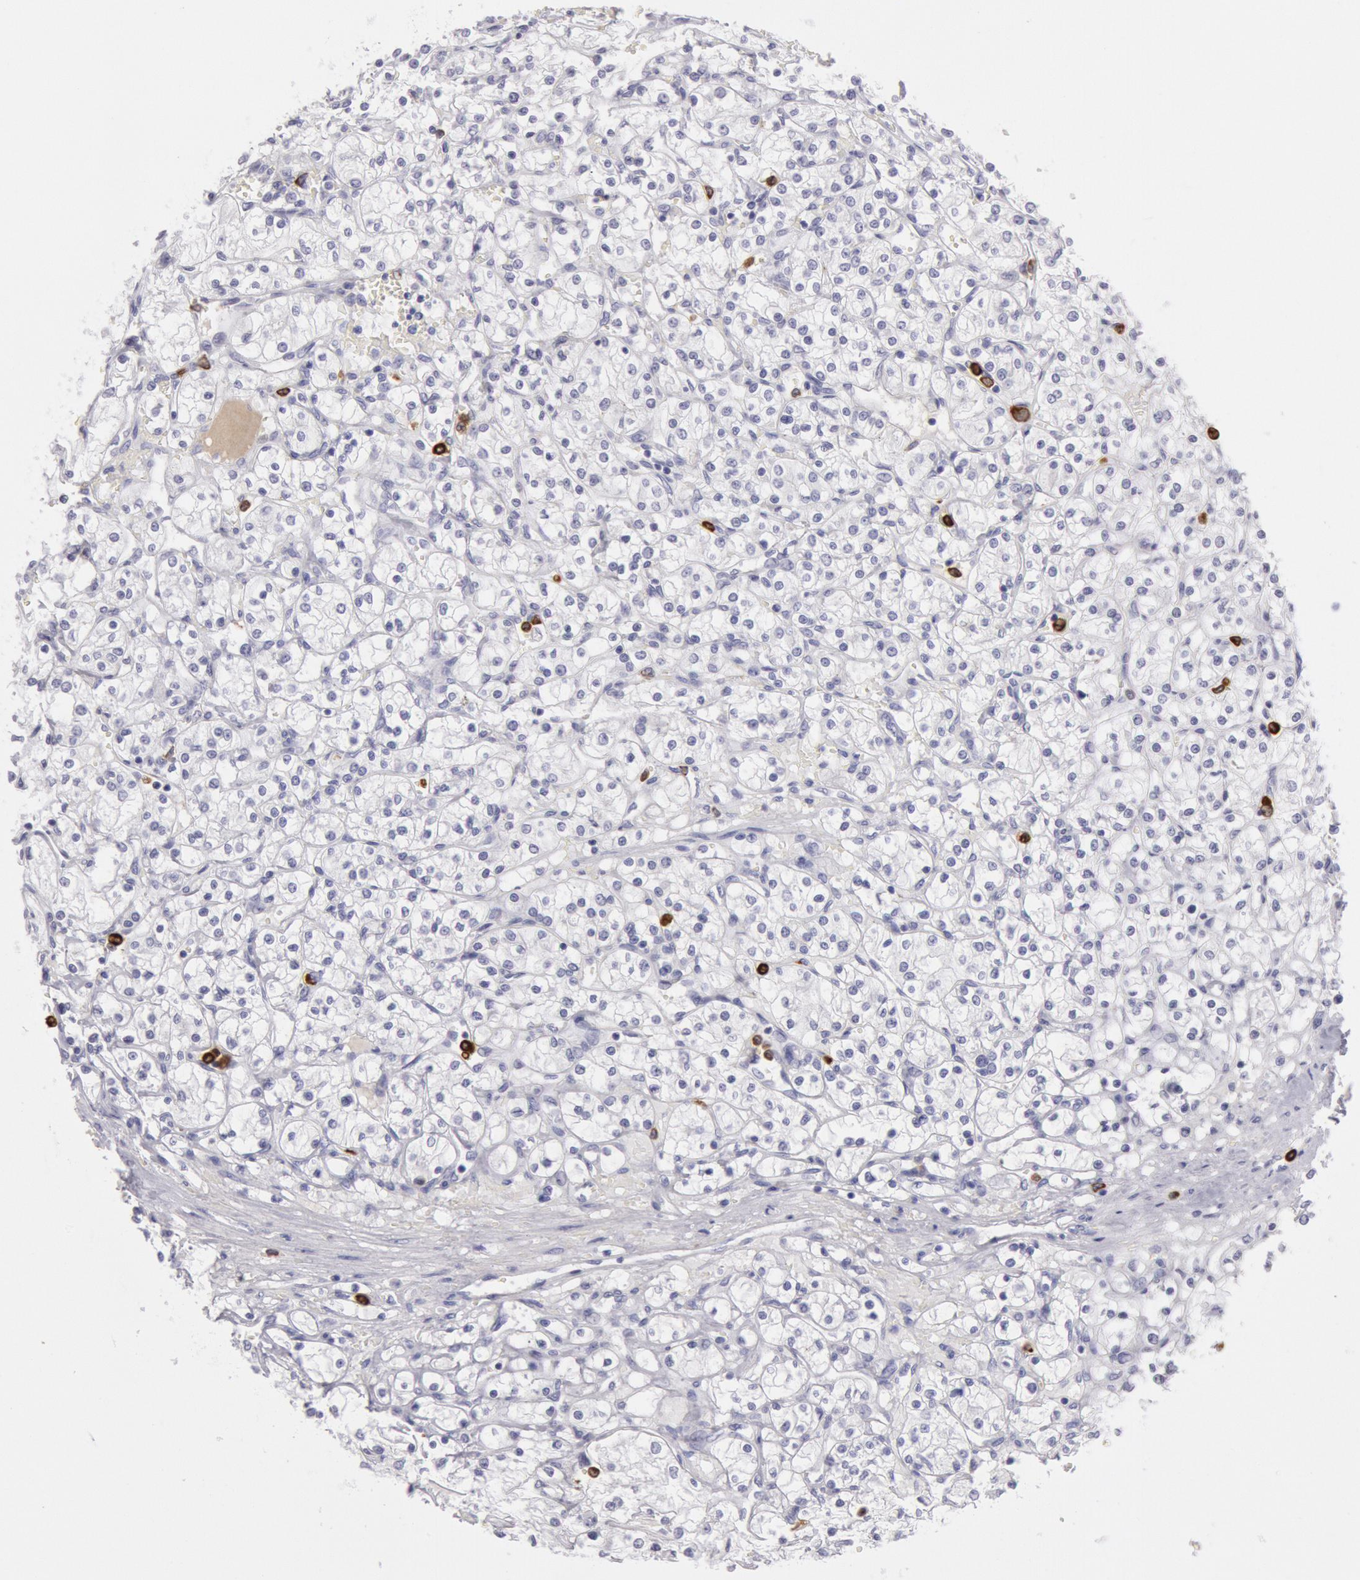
{"staining": {"intensity": "negative", "quantity": "none", "location": "none"}, "tissue": "renal cancer", "cell_type": "Tumor cells", "image_type": "cancer", "snomed": [{"axis": "morphology", "description": "Adenocarcinoma, NOS"}, {"axis": "topography", "description": "Kidney"}], "caption": "Tumor cells show no significant protein positivity in renal cancer (adenocarcinoma).", "gene": "FCN1", "patient": {"sex": "male", "age": 61}}